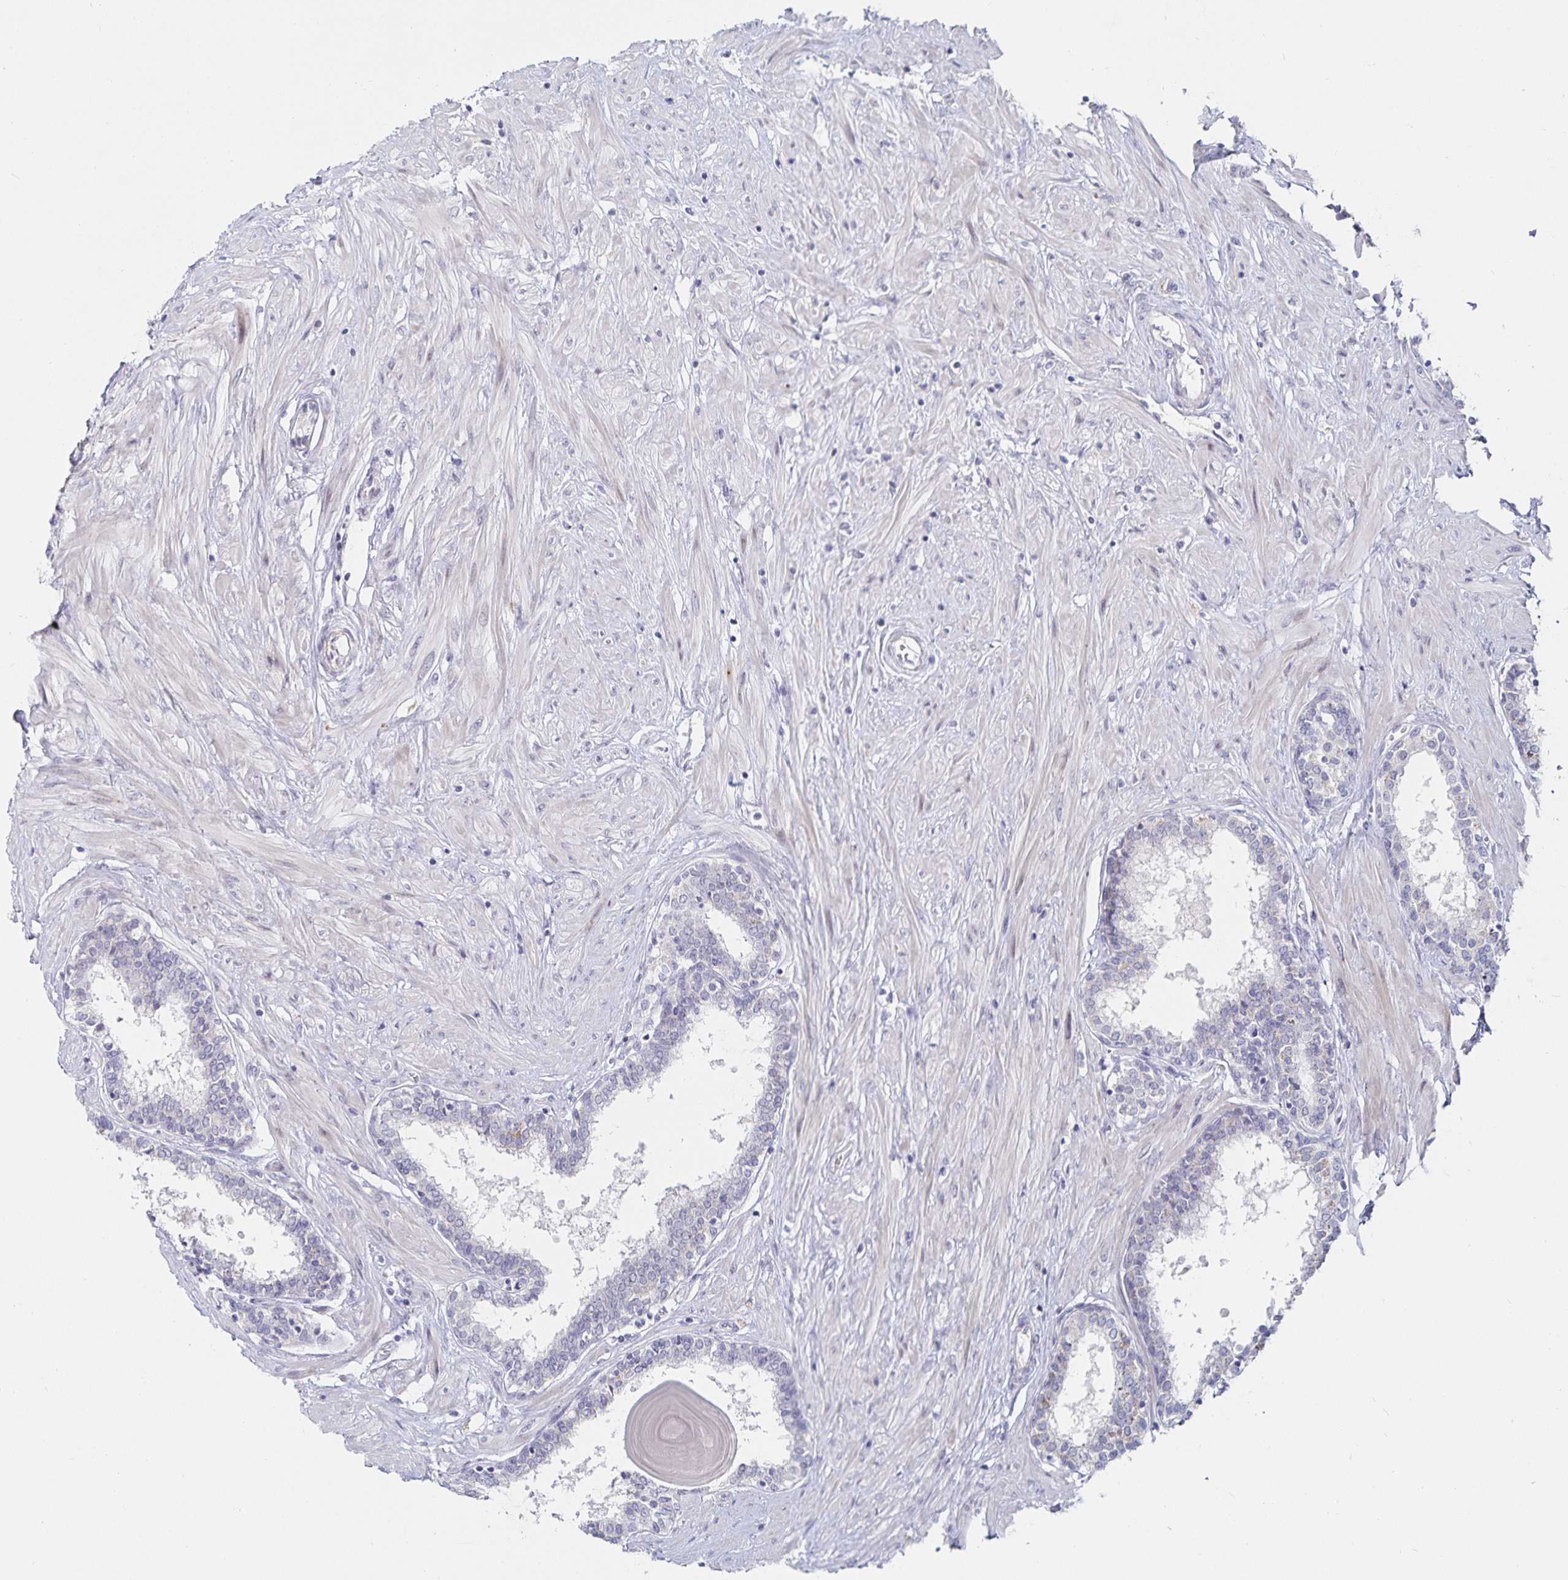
{"staining": {"intensity": "negative", "quantity": "none", "location": "none"}, "tissue": "prostate", "cell_type": "Glandular cells", "image_type": "normal", "snomed": [{"axis": "morphology", "description": "Normal tissue, NOS"}, {"axis": "topography", "description": "Prostate"}], "caption": "Protein analysis of normal prostate exhibits no significant expression in glandular cells.", "gene": "S100G", "patient": {"sex": "male", "age": 55}}